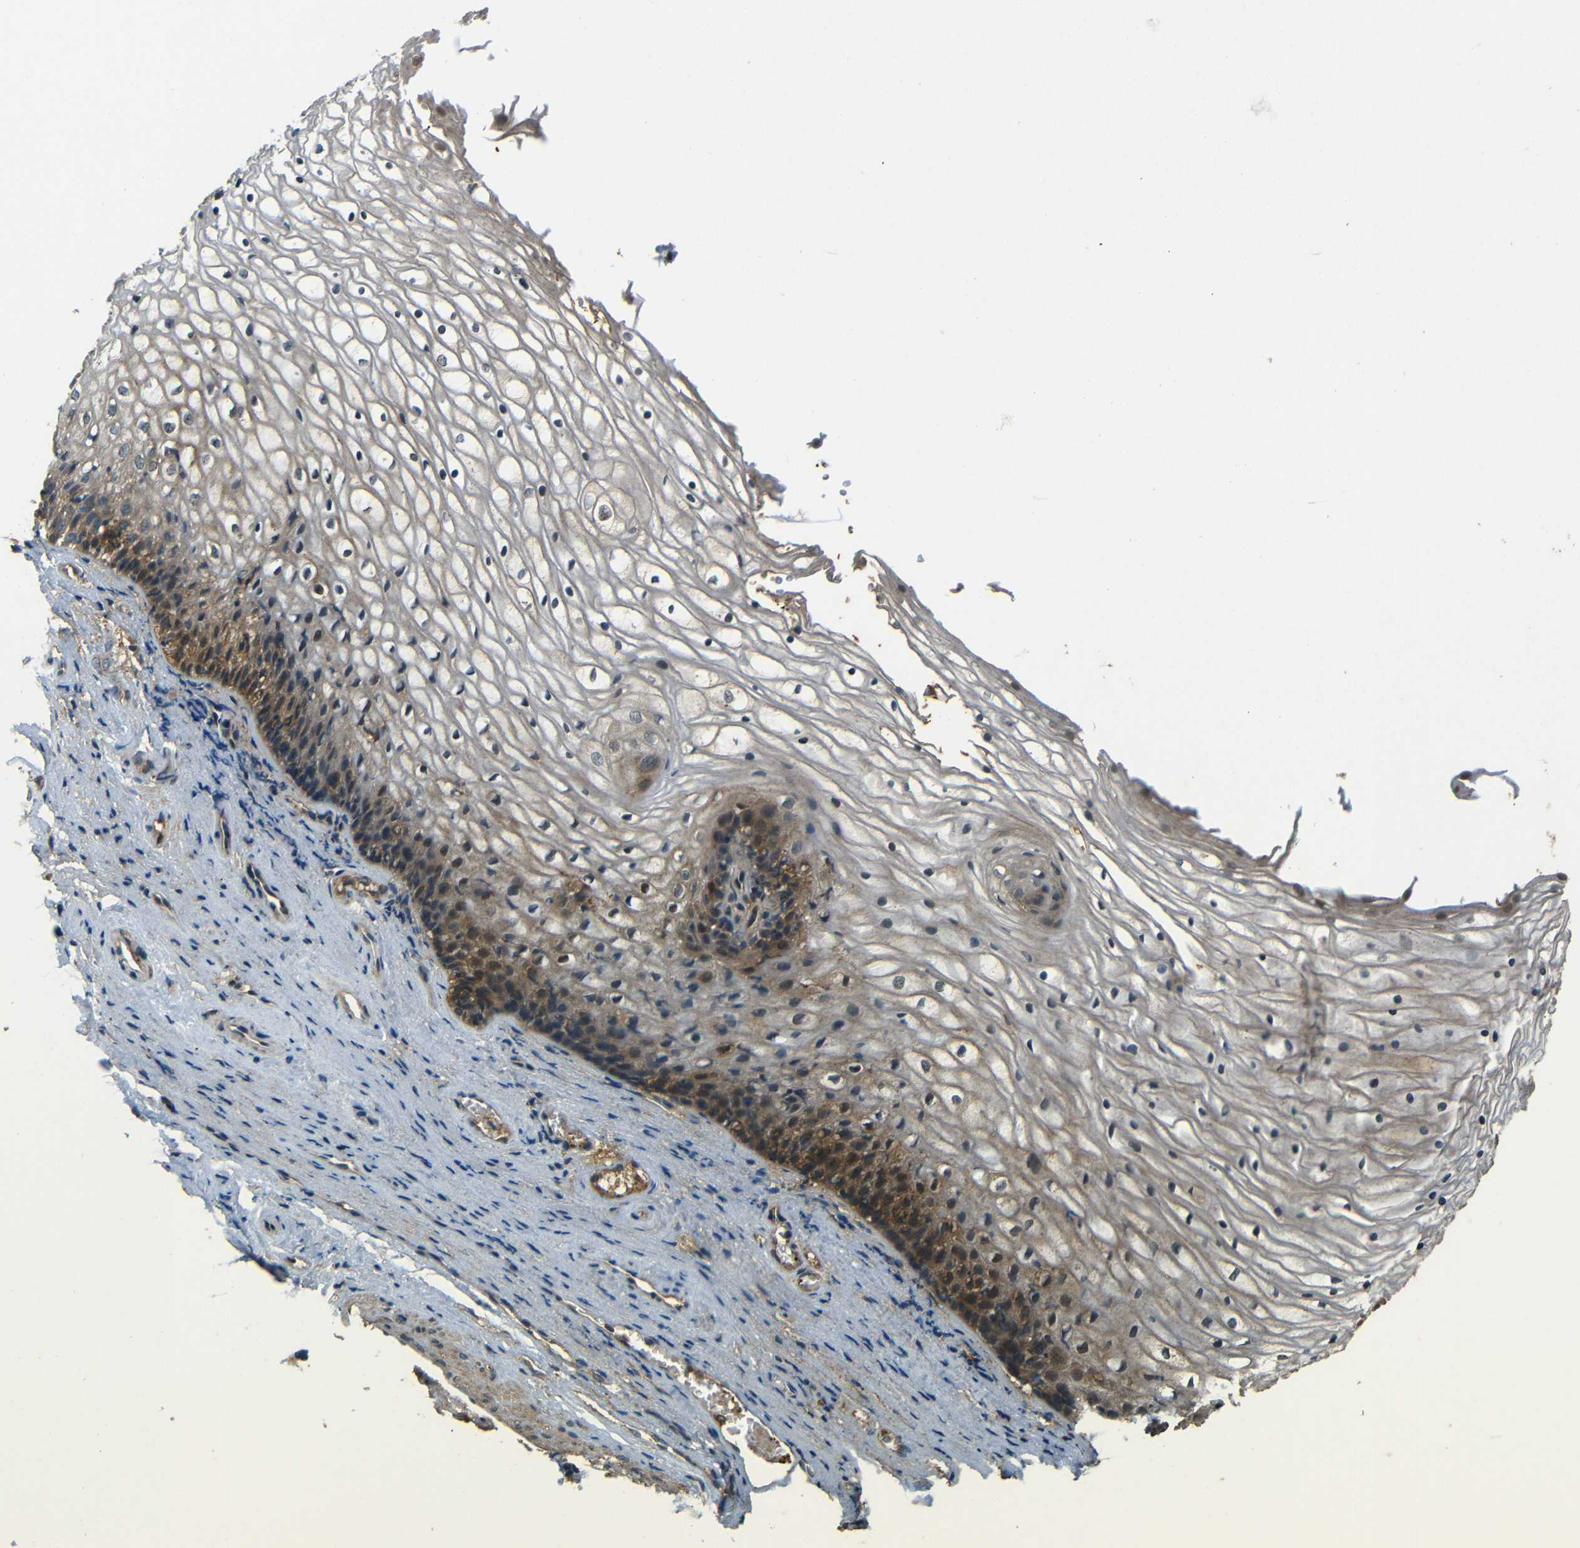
{"staining": {"intensity": "moderate", "quantity": "25%-75%", "location": "cytoplasmic/membranous"}, "tissue": "vagina", "cell_type": "Squamous epithelial cells", "image_type": "normal", "snomed": [{"axis": "morphology", "description": "Normal tissue, NOS"}, {"axis": "topography", "description": "Vagina"}], "caption": "This image demonstrates normal vagina stained with IHC to label a protein in brown. The cytoplasmic/membranous of squamous epithelial cells show moderate positivity for the protein. Nuclei are counter-stained blue.", "gene": "EPHB2", "patient": {"sex": "female", "age": 34}}